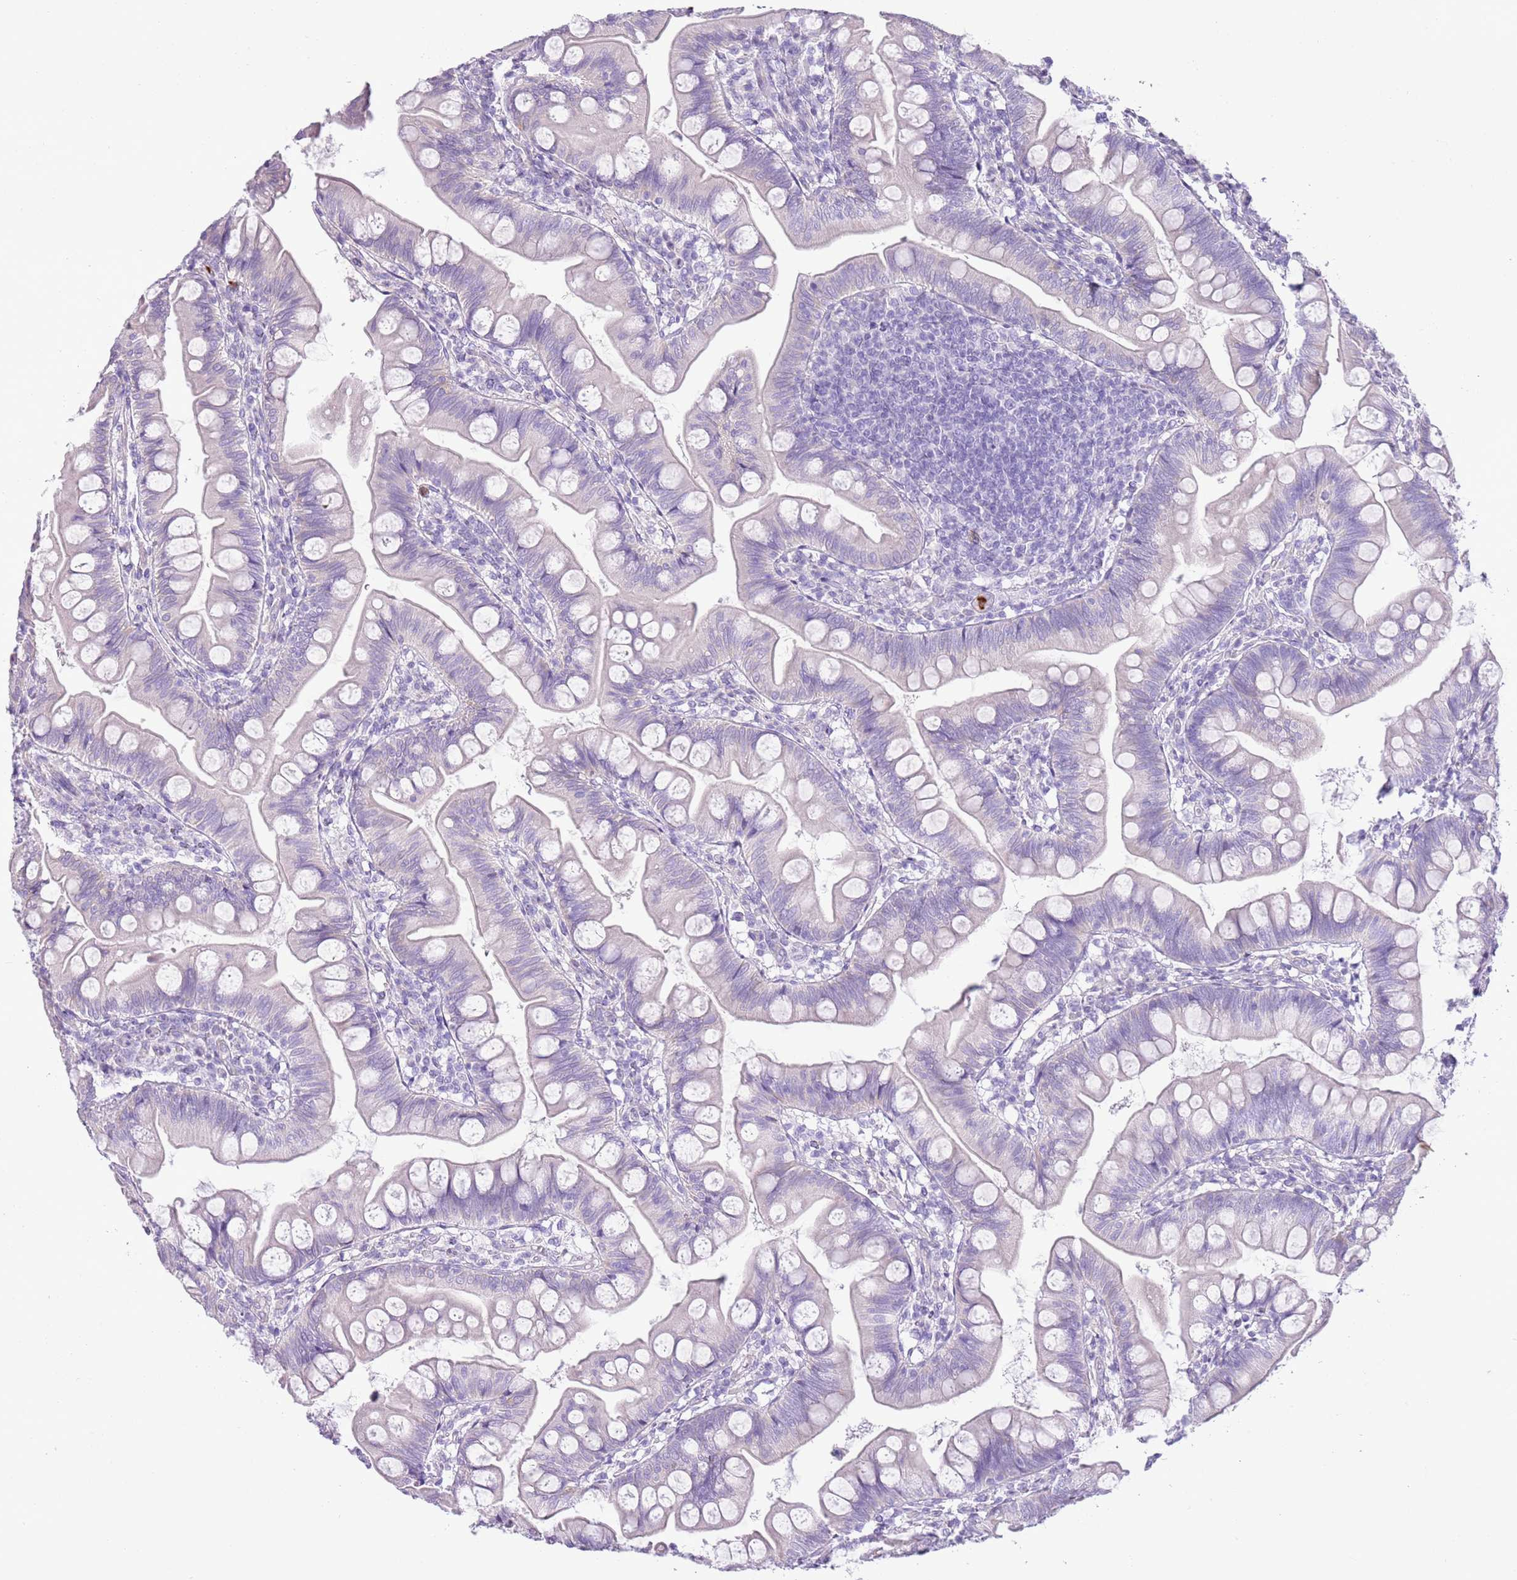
{"staining": {"intensity": "negative", "quantity": "none", "location": "none"}, "tissue": "small intestine", "cell_type": "Glandular cells", "image_type": "normal", "snomed": [{"axis": "morphology", "description": "Normal tissue, NOS"}, {"axis": "topography", "description": "Small intestine"}], "caption": "Small intestine was stained to show a protein in brown. There is no significant expression in glandular cells. (DAB (3,3'-diaminobenzidine) IHC, high magnification).", "gene": "CD177", "patient": {"sex": "male", "age": 7}}